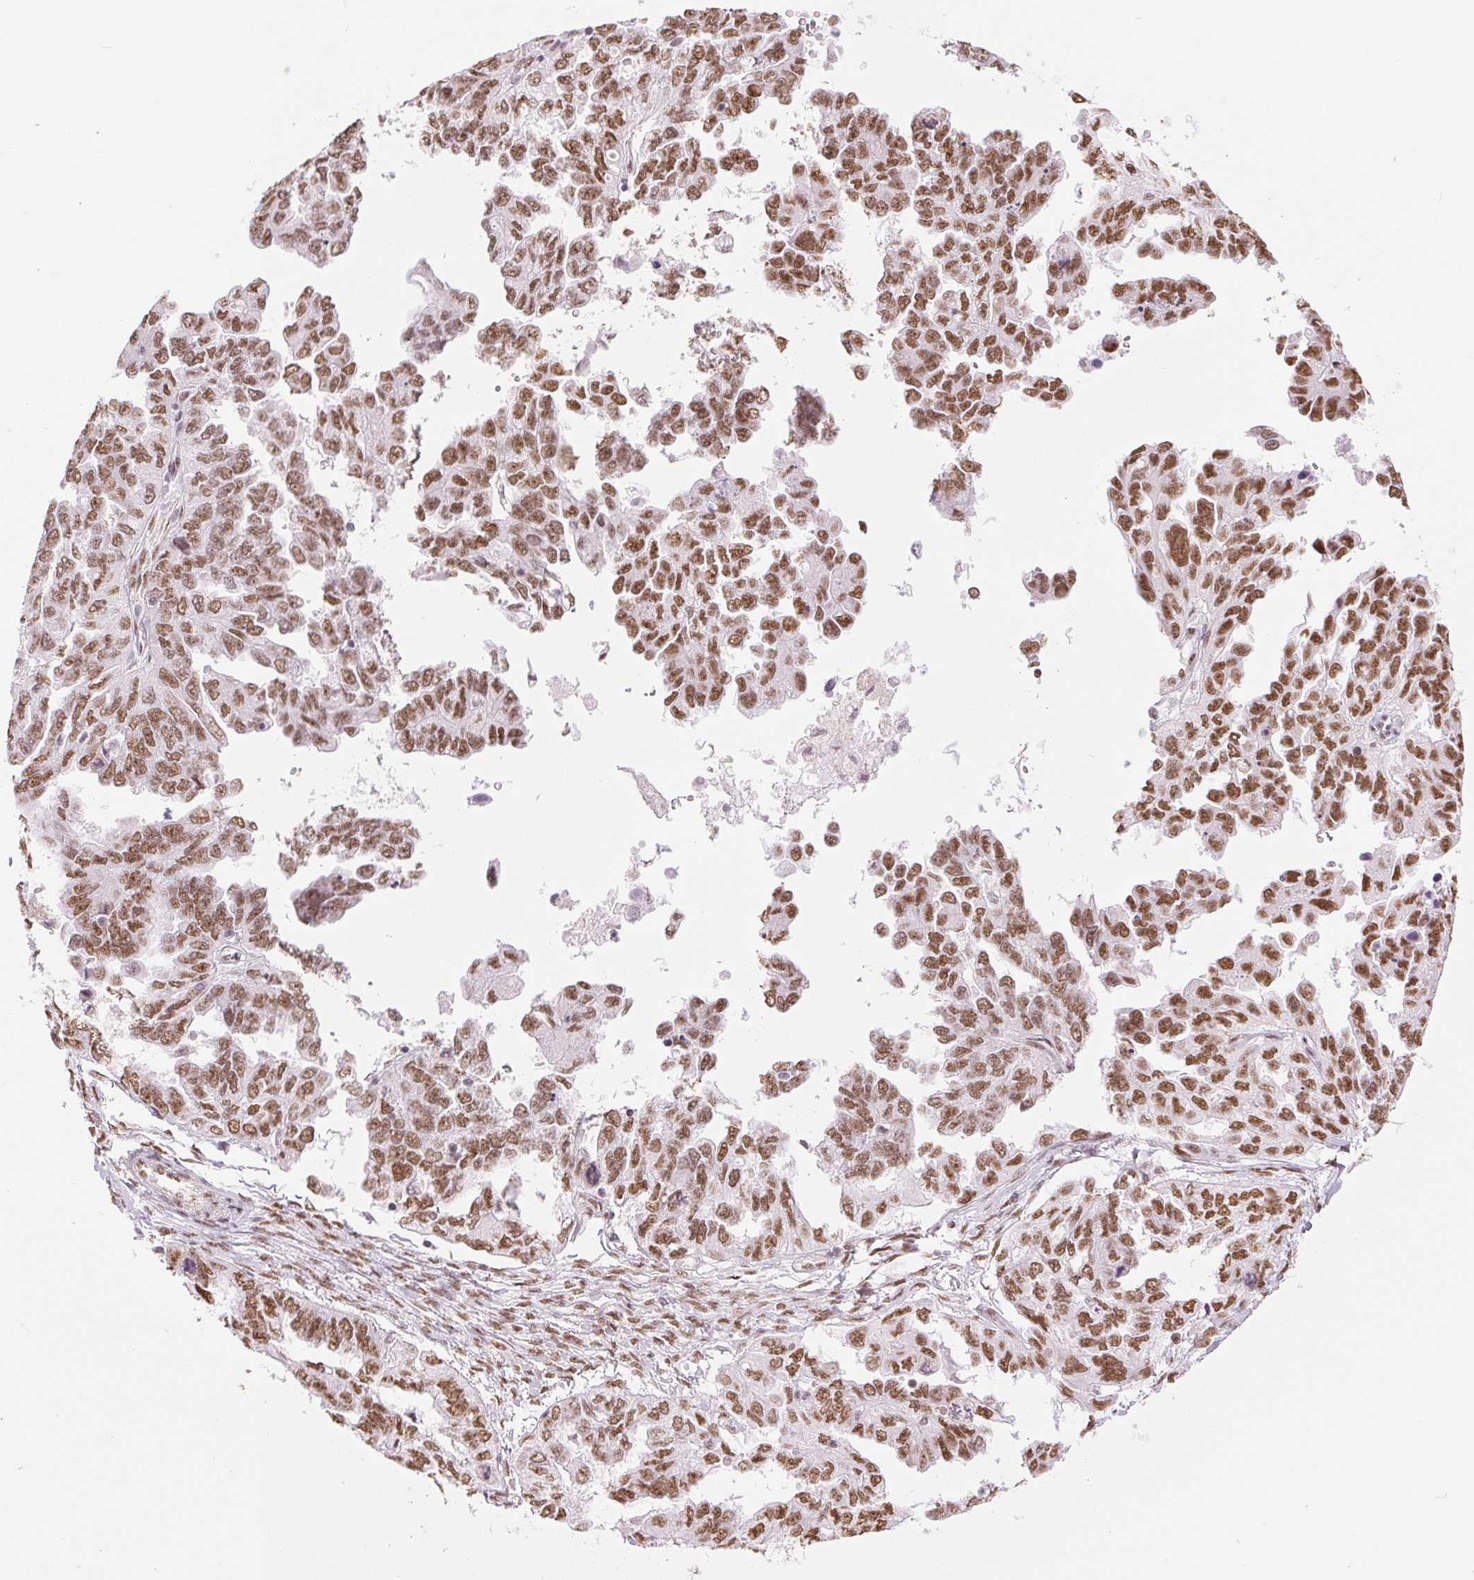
{"staining": {"intensity": "moderate", "quantity": ">75%", "location": "nuclear"}, "tissue": "ovarian cancer", "cell_type": "Tumor cells", "image_type": "cancer", "snomed": [{"axis": "morphology", "description": "Cystadenocarcinoma, serous, NOS"}, {"axis": "topography", "description": "Ovary"}], "caption": "Ovarian cancer (serous cystadenocarcinoma) stained with DAB immunohistochemistry displays medium levels of moderate nuclear positivity in about >75% of tumor cells.", "gene": "ZFR2", "patient": {"sex": "female", "age": 53}}